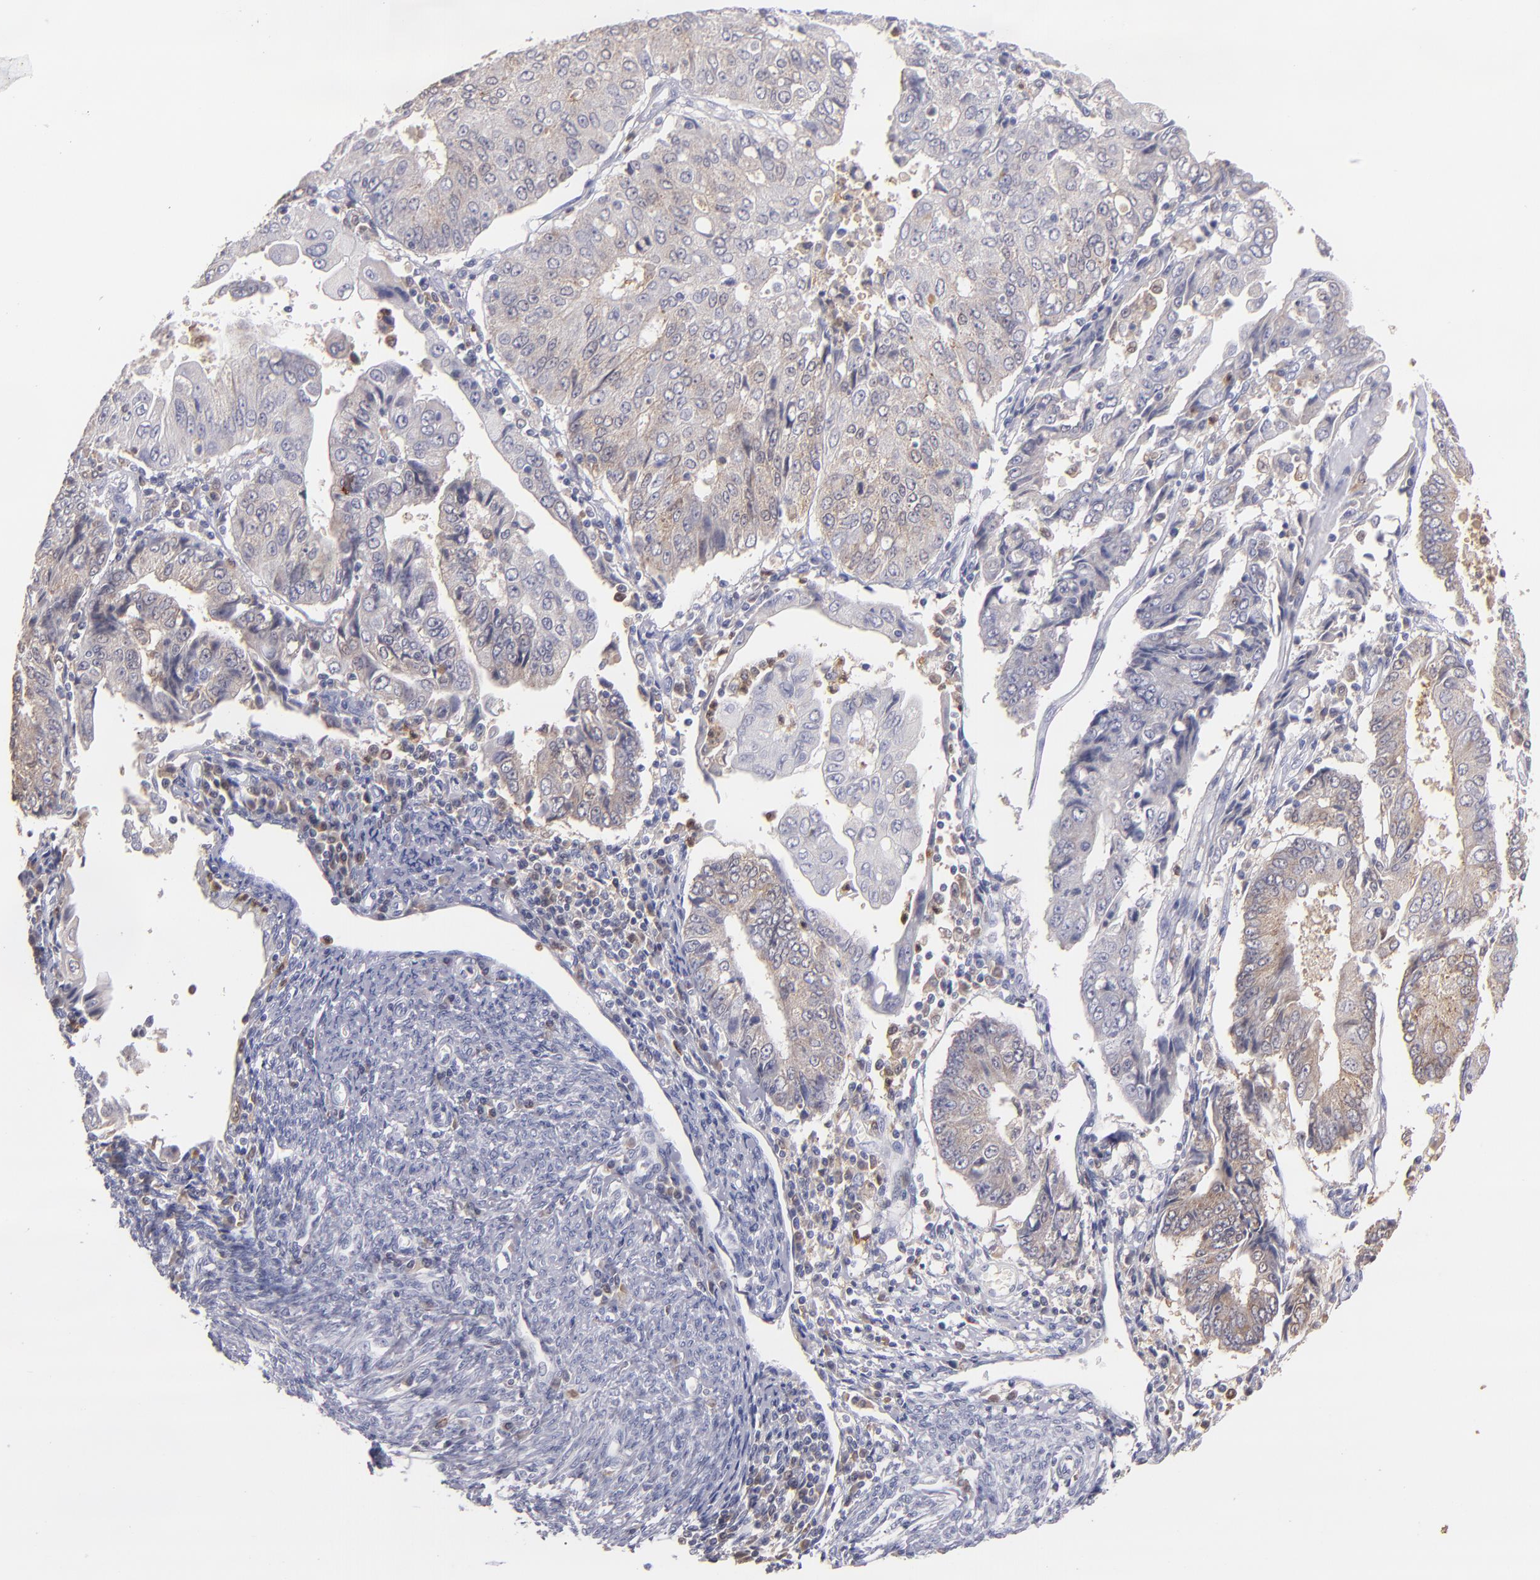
{"staining": {"intensity": "weak", "quantity": "<25%", "location": "cytoplasmic/membranous"}, "tissue": "endometrial cancer", "cell_type": "Tumor cells", "image_type": "cancer", "snomed": [{"axis": "morphology", "description": "Adenocarcinoma, NOS"}, {"axis": "topography", "description": "Endometrium"}], "caption": "Image shows no significant protein expression in tumor cells of endometrial cancer (adenocarcinoma).", "gene": "PRKCD", "patient": {"sex": "female", "age": 75}}